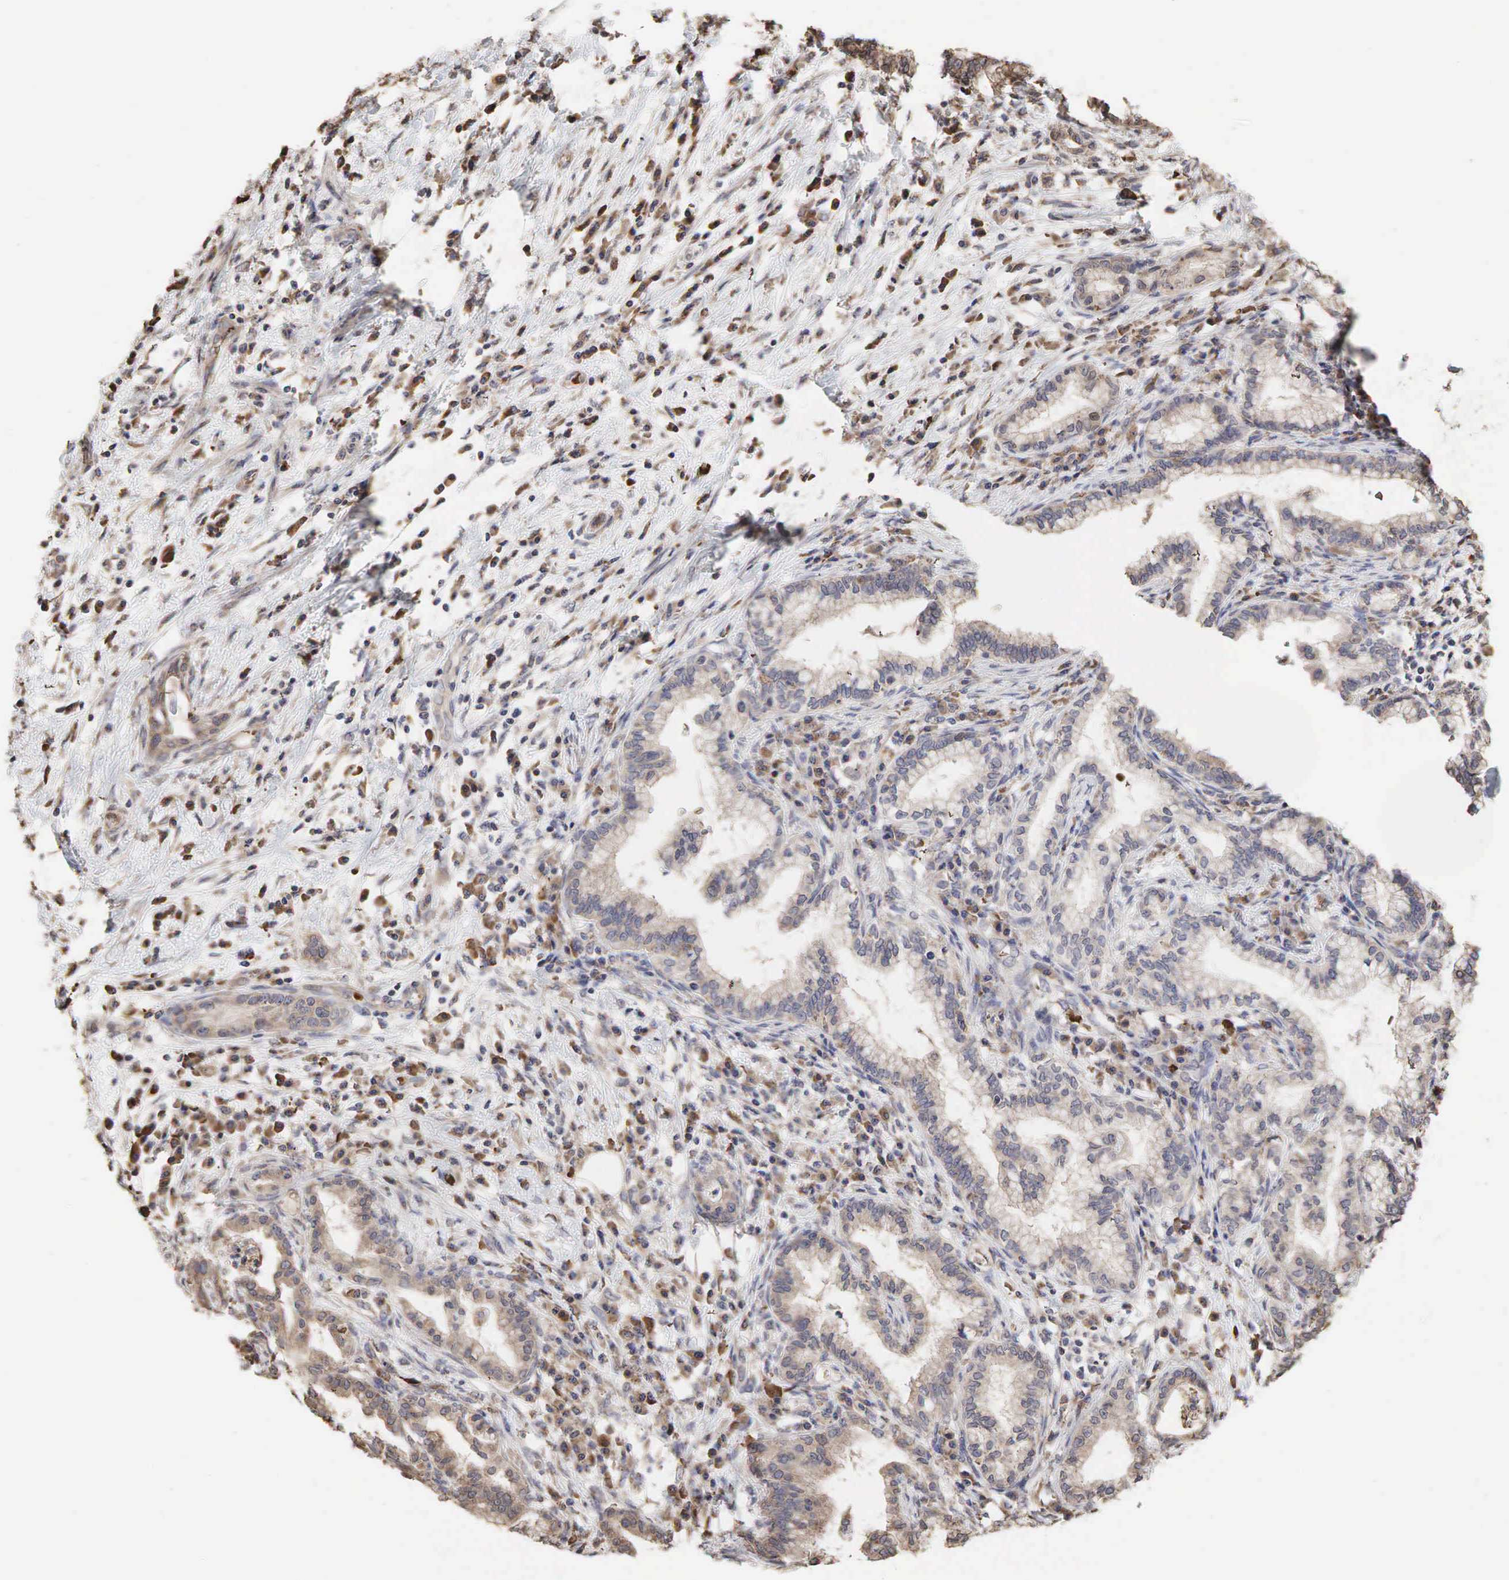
{"staining": {"intensity": "weak", "quantity": ">75%", "location": "cytoplasmic/membranous"}, "tissue": "pancreatic cancer", "cell_type": "Tumor cells", "image_type": "cancer", "snomed": [{"axis": "morphology", "description": "Adenocarcinoma, NOS"}, {"axis": "topography", "description": "Pancreas"}], "caption": "Human pancreatic cancer stained for a protein (brown) reveals weak cytoplasmic/membranous positive positivity in approximately >75% of tumor cells.", "gene": "PABPC5", "patient": {"sex": "female", "age": 64}}